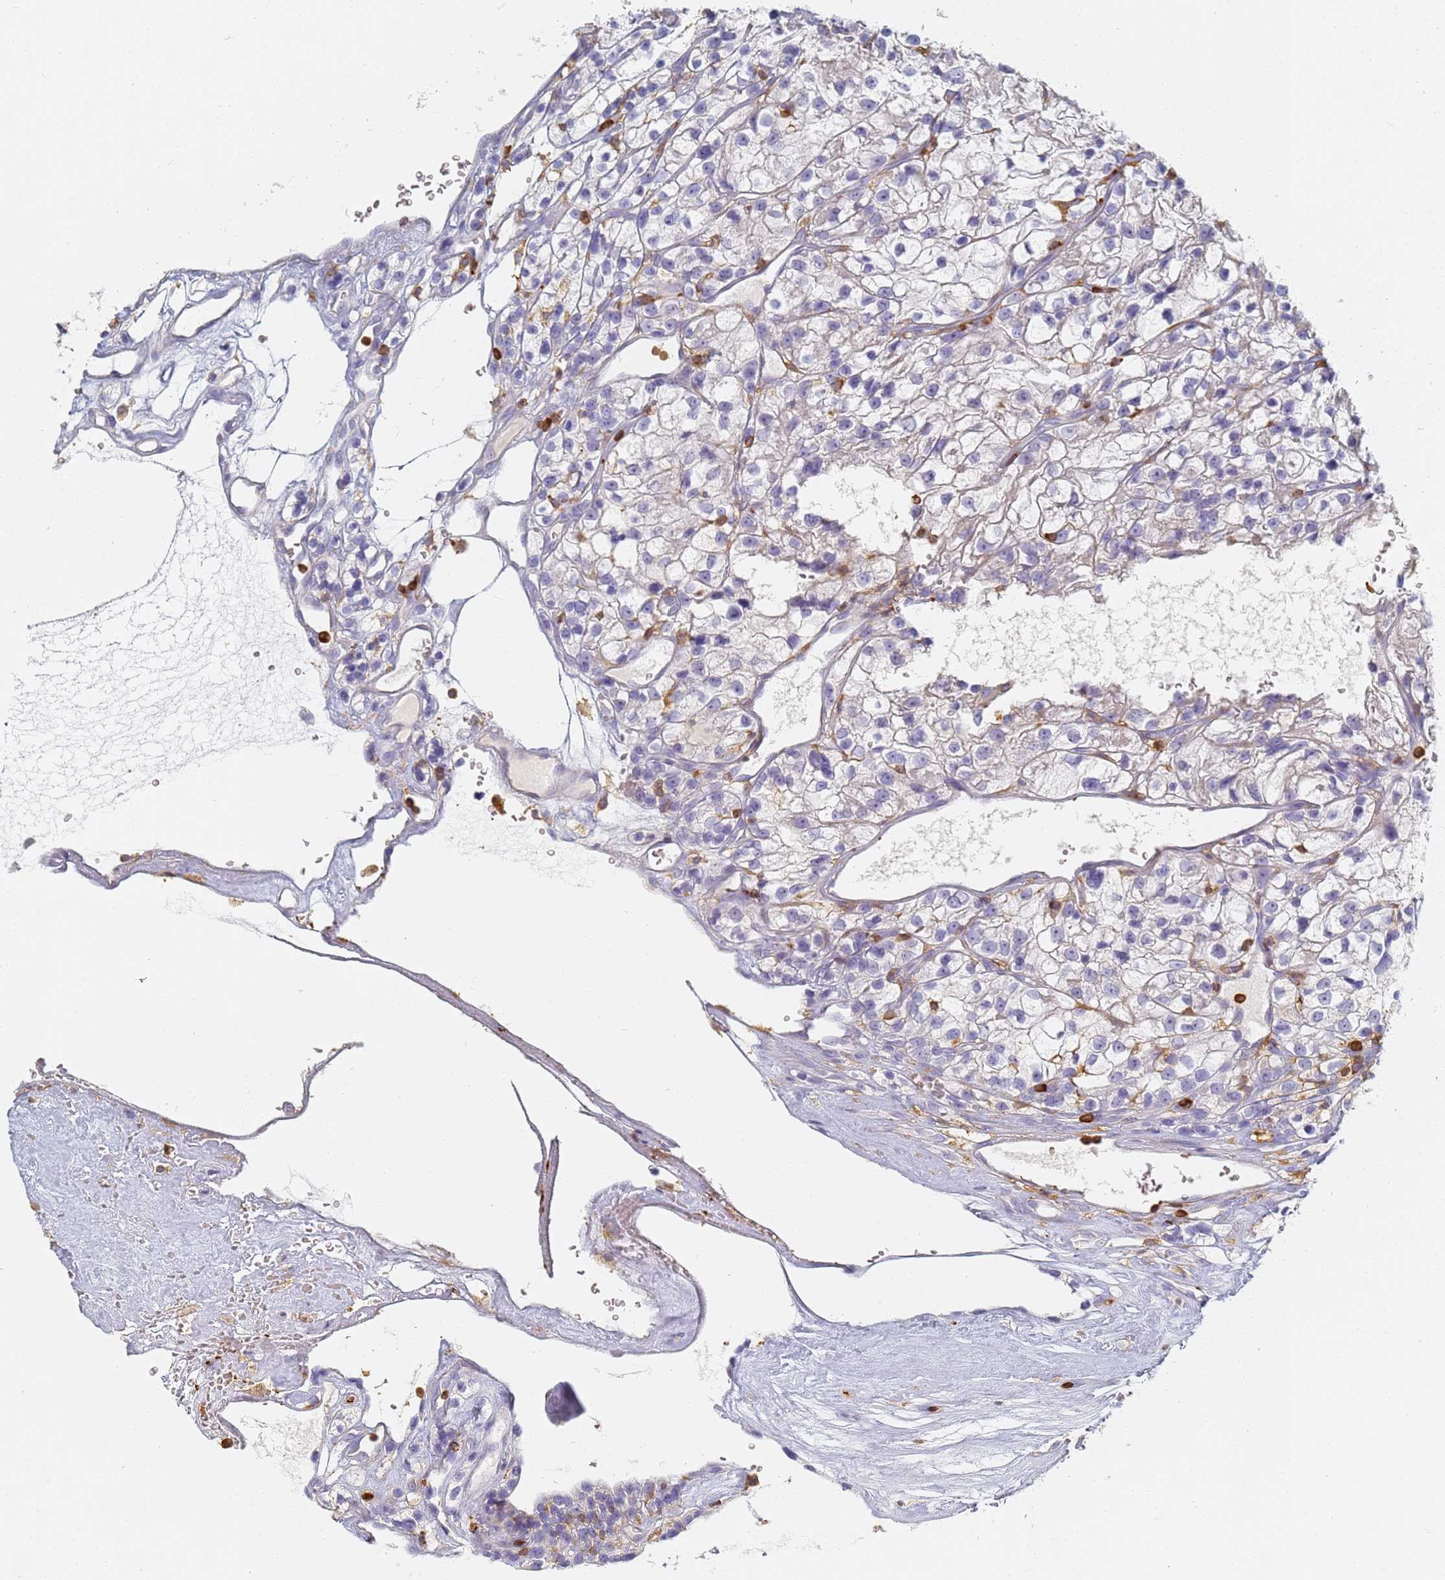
{"staining": {"intensity": "negative", "quantity": "none", "location": "none"}, "tissue": "renal cancer", "cell_type": "Tumor cells", "image_type": "cancer", "snomed": [{"axis": "morphology", "description": "Adenocarcinoma, NOS"}, {"axis": "topography", "description": "Kidney"}], "caption": "Image shows no significant protein expression in tumor cells of renal cancer (adenocarcinoma).", "gene": "BIN2", "patient": {"sex": "female", "age": 57}}